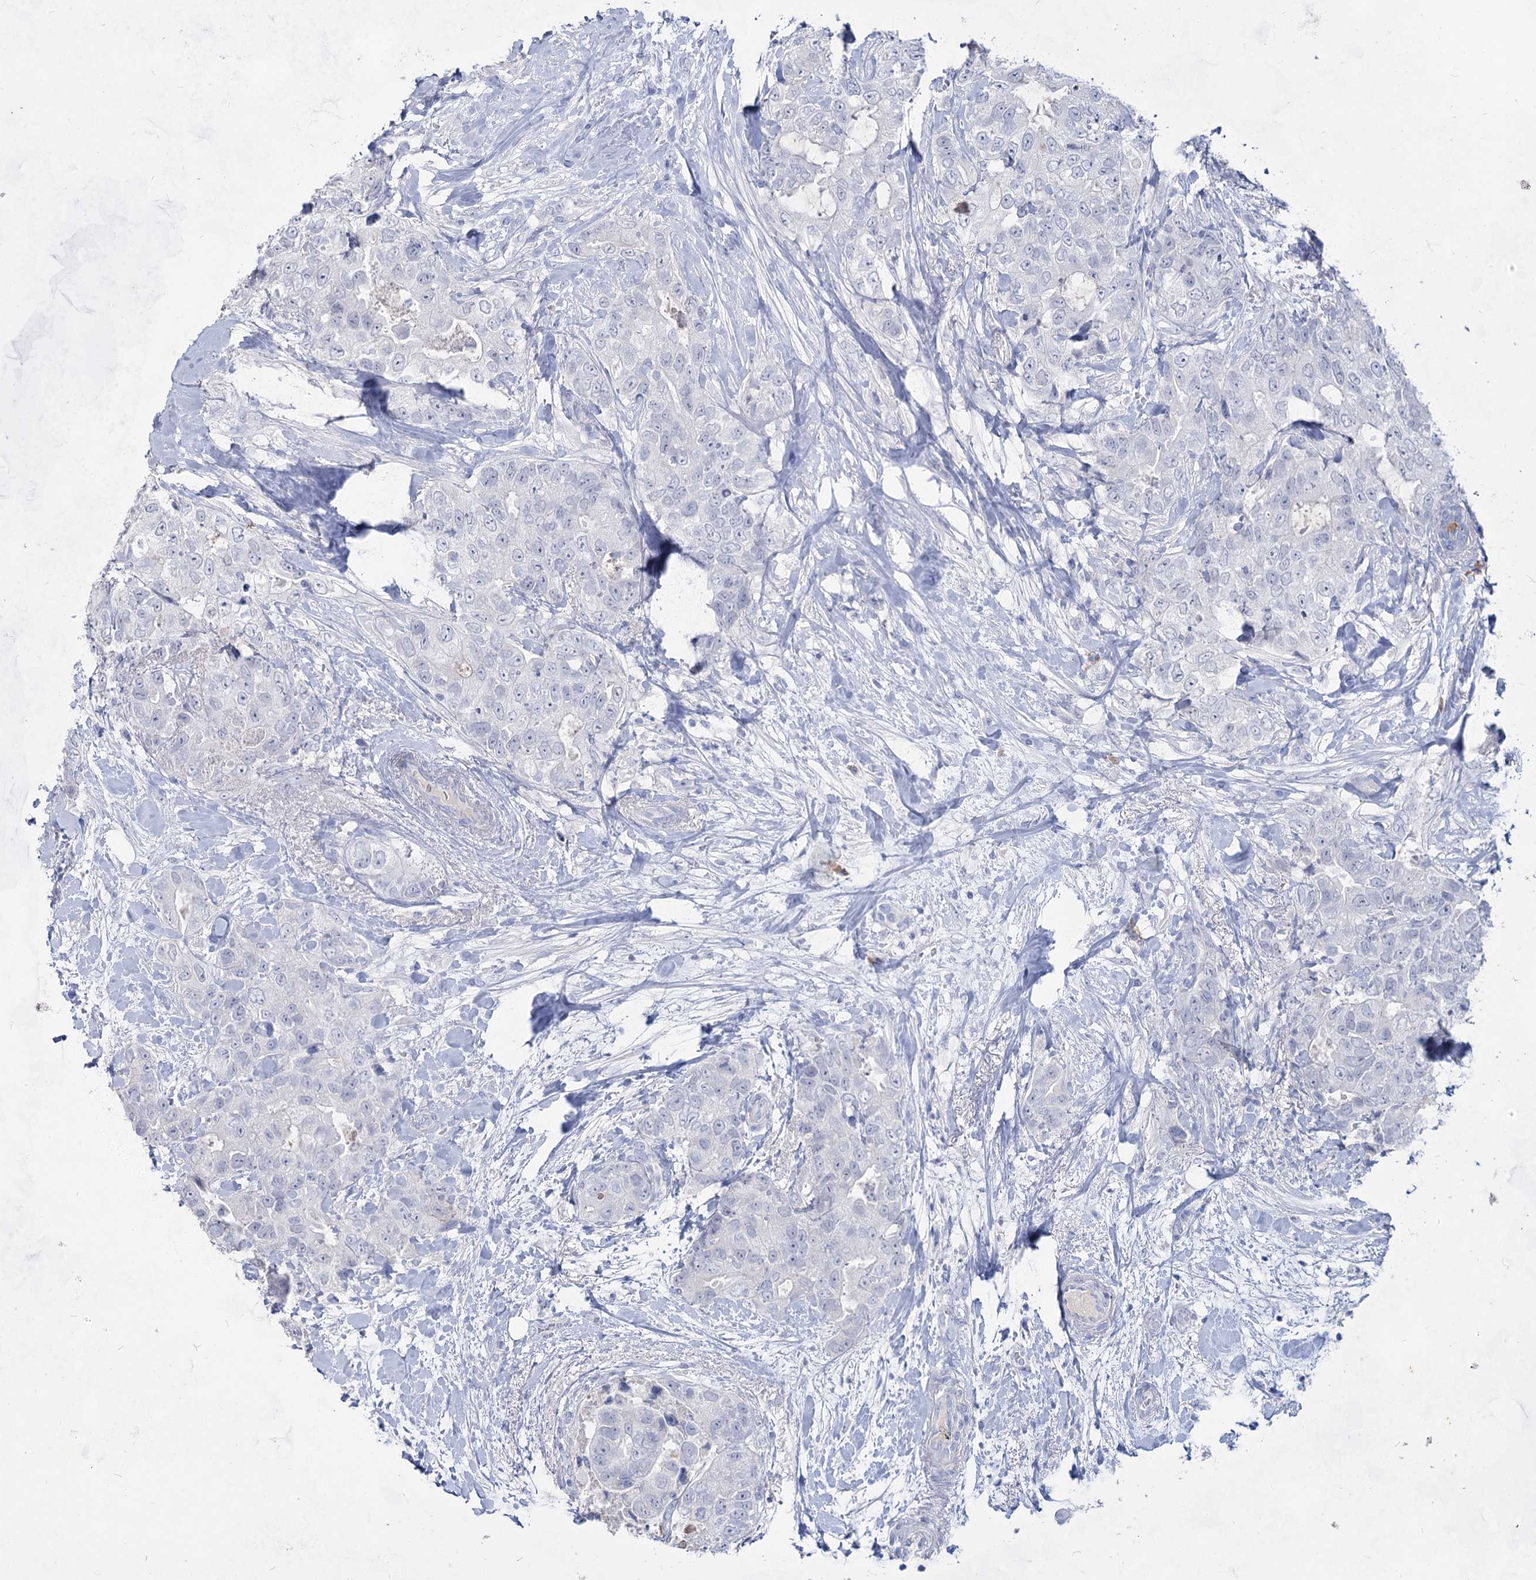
{"staining": {"intensity": "negative", "quantity": "none", "location": "none"}, "tissue": "breast cancer", "cell_type": "Tumor cells", "image_type": "cancer", "snomed": [{"axis": "morphology", "description": "Duct carcinoma"}, {"axis": "topography", "description": "Breast"}], "caption": "Immunohistochemical staining of human invasive ductal carcinoma (breast) exhibits no significant expression in tumor cells. (Immunohistochemistry, brightfield microscopy, high magnification).", "gene": "ACRV1", "patient": {"sex": "female", "age": 62}}